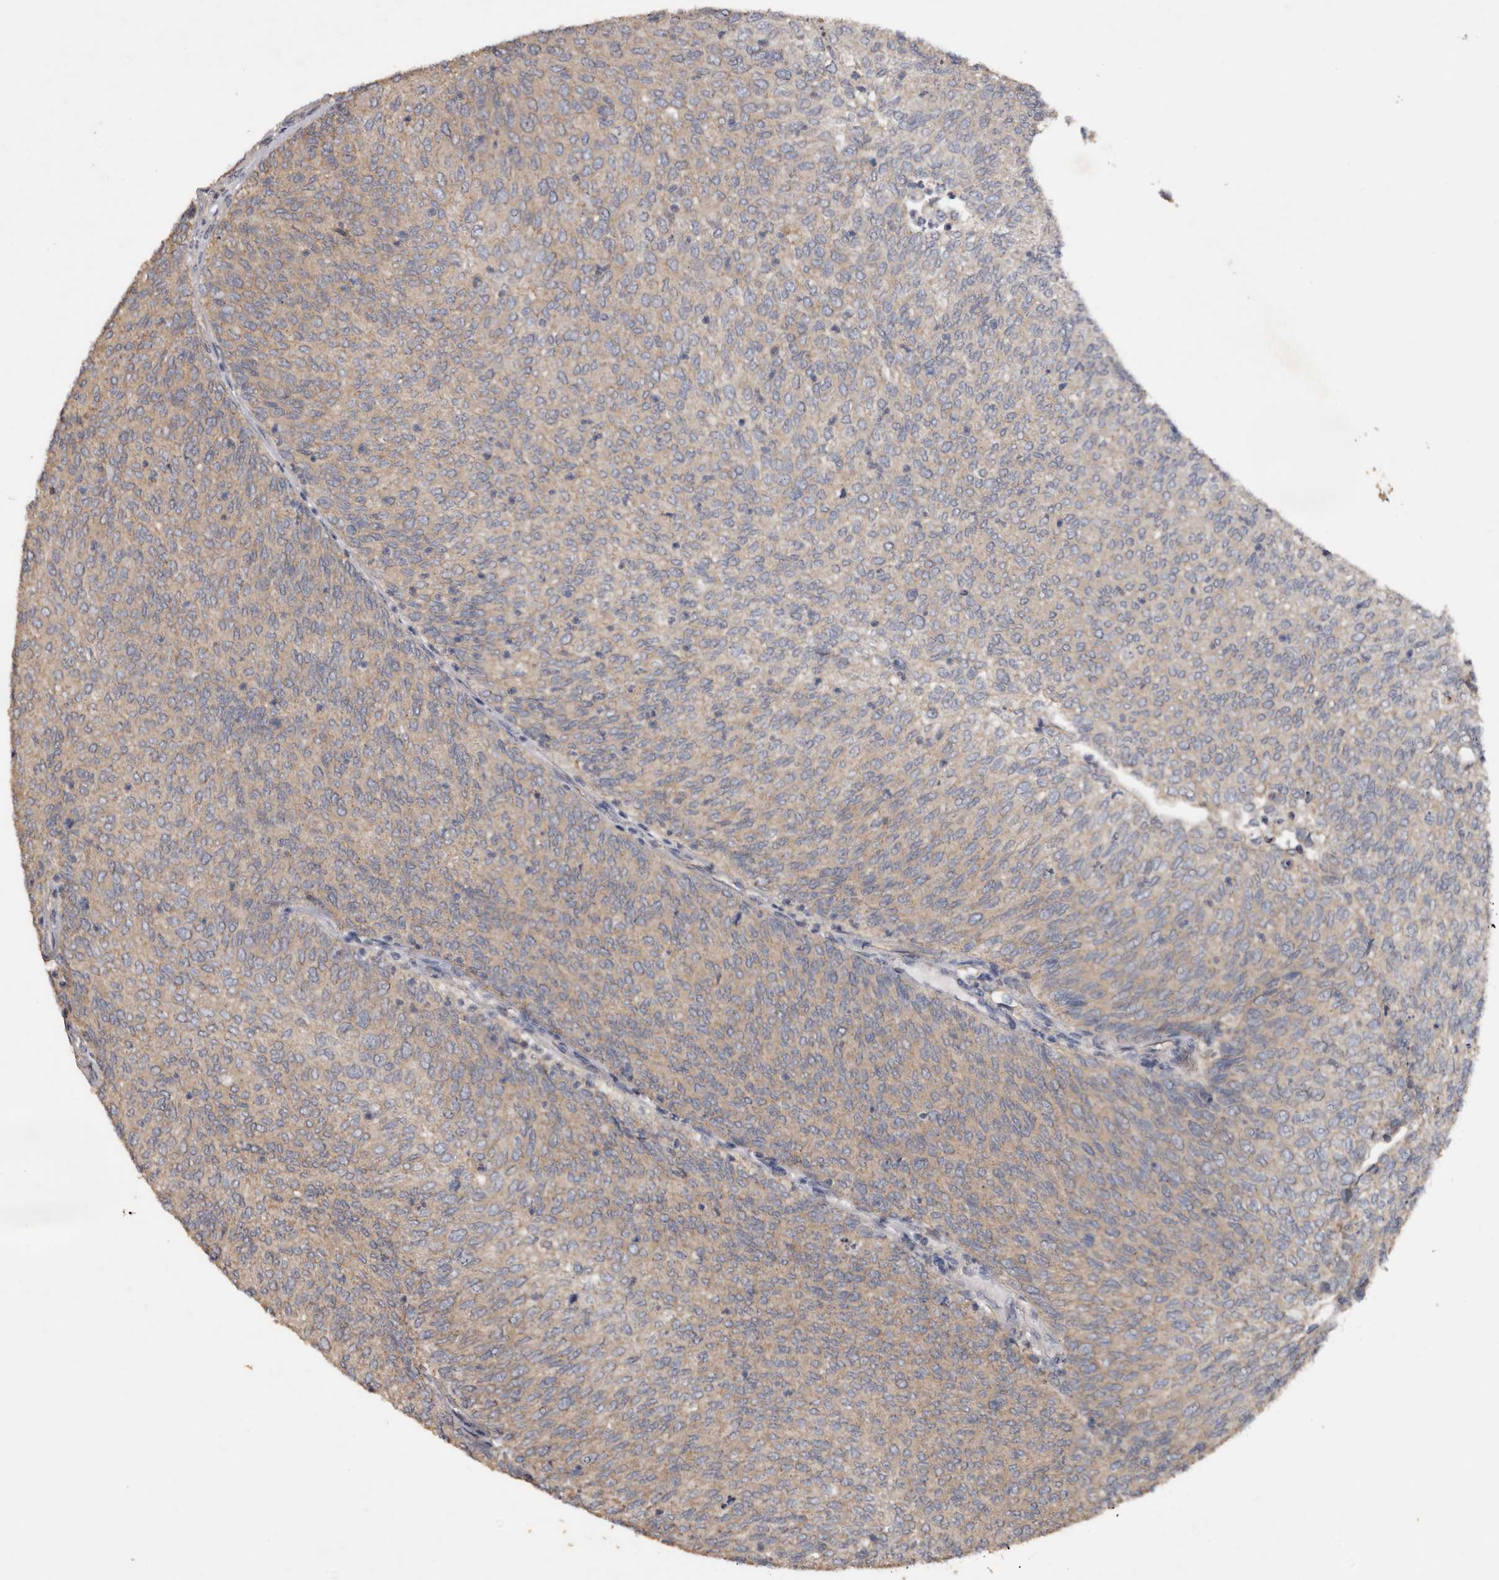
{"staining": {"intensity": "weak", "quantity": "25%-75%", "location": "cytoplasmic/membranous"}, "tissue": "urothelial cancer", "cell_type": "Tumor cells", "image_type": "cancer", "snomed": [{"axis": "morphology", "description": "Urothelial carcinoma, Low grade"}, {"axis": "topography", "description": "Urinary bladder"}], "caption": "Immunohistochemistry (IHC) (DAB (3,3'-diaminobenzidine)) staining of human urothelial cancer shows weak cytoplasmic/membranous protein positivity in about 25%-75% of tumor cells.", "gene": "HYAL4", "patient": {"sex": "female", "age": 79}}